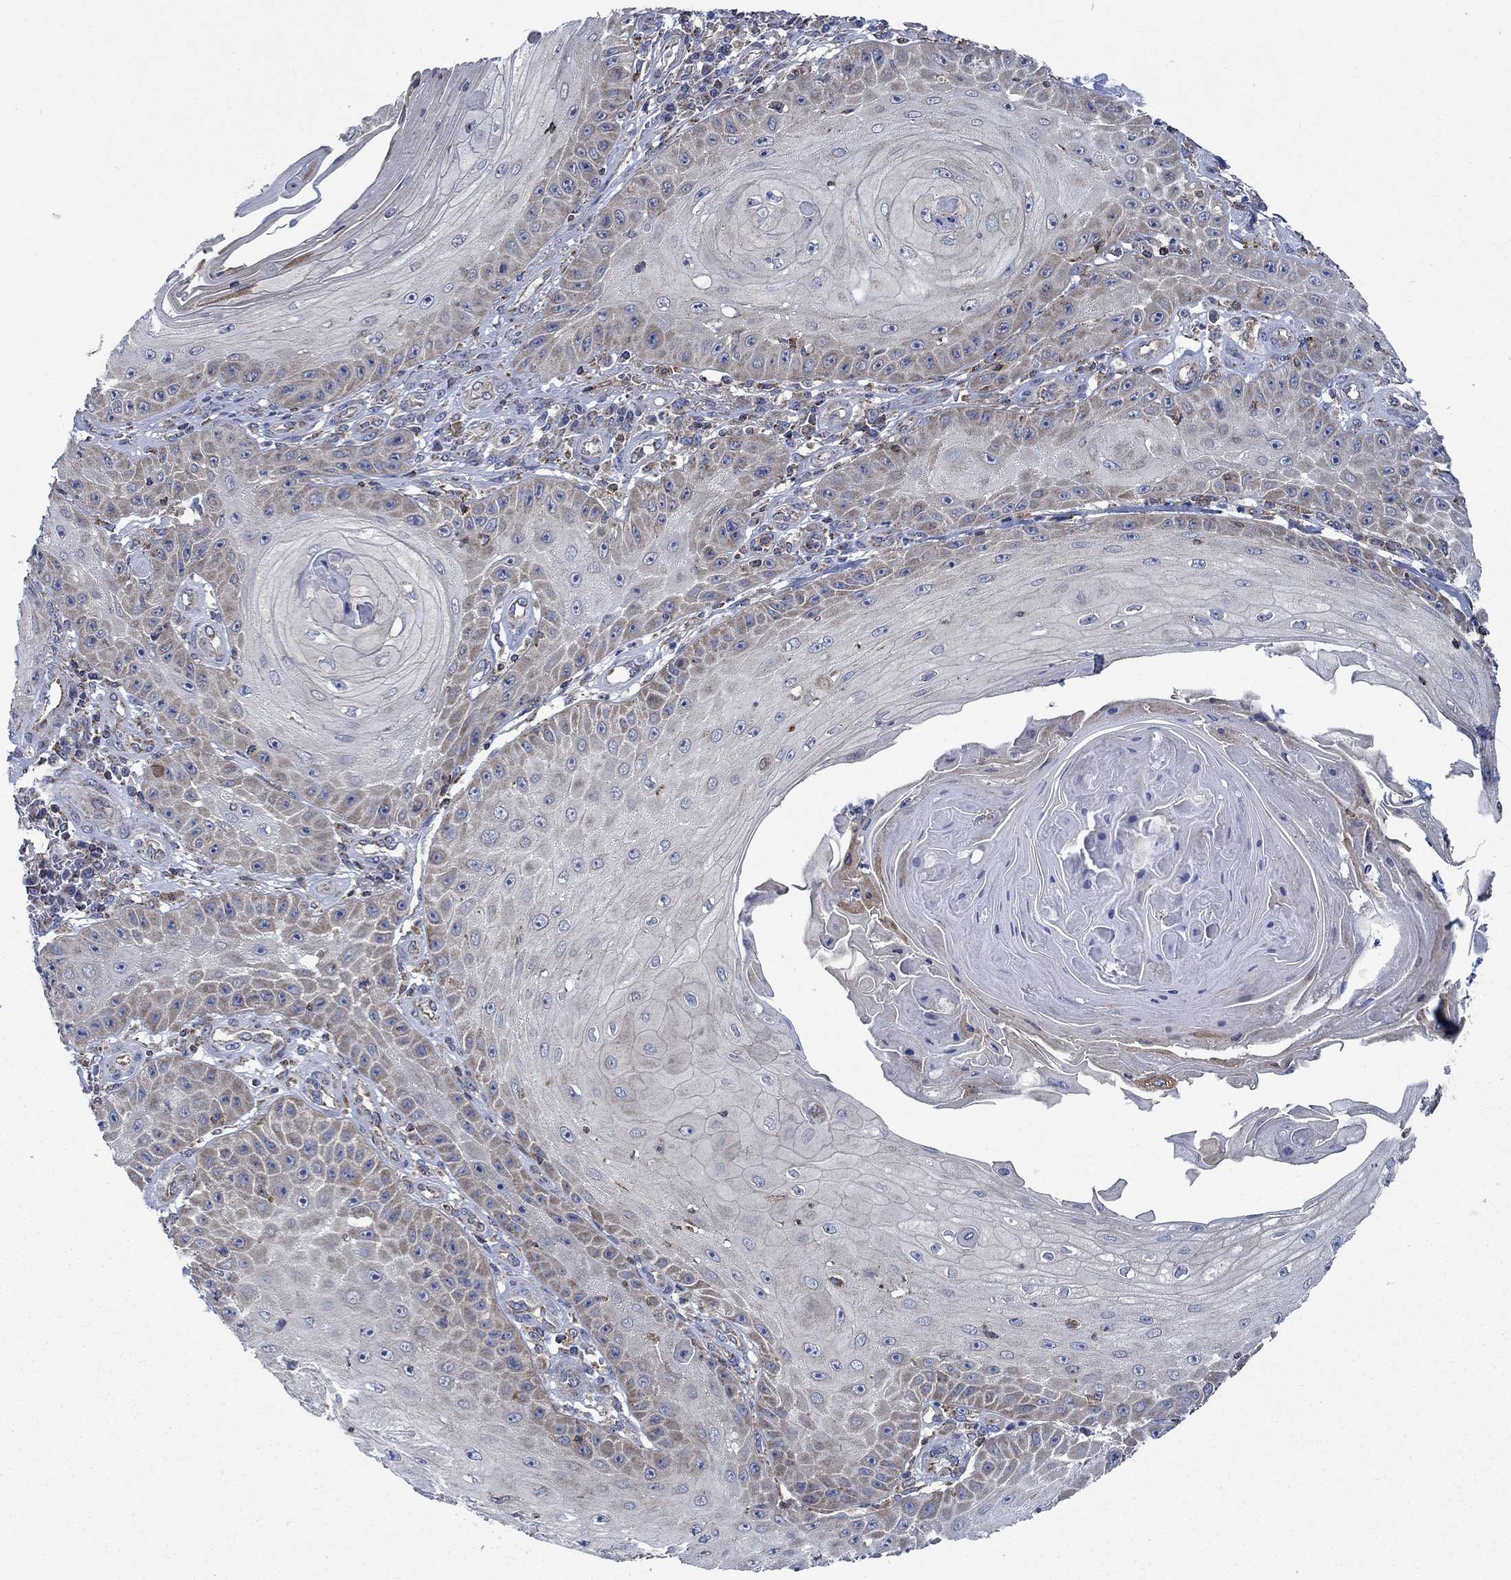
{"staining": {"intensity": "weak", "quantity": "25%-75%", "location": "cytoplasmic/membranous"}, "tissue": "skin cancer", "cell_type": "Tumor cells", "image_type": "cancer", "snomed": [{"axis": "morphology", "description": "Squamous cell carcinoma, NOS"}, {"axis": "topography", "description": "Skin"}], "caption": "There is low levels of weak cytoplasmic/membranous staining in tumor cells of skin cancer (squamous cell carcinoma), as demonstrated by immunohistochemical staining (brown color).", "gene": "STXBP6", "patient": {"sex": "male", "age": 70}}